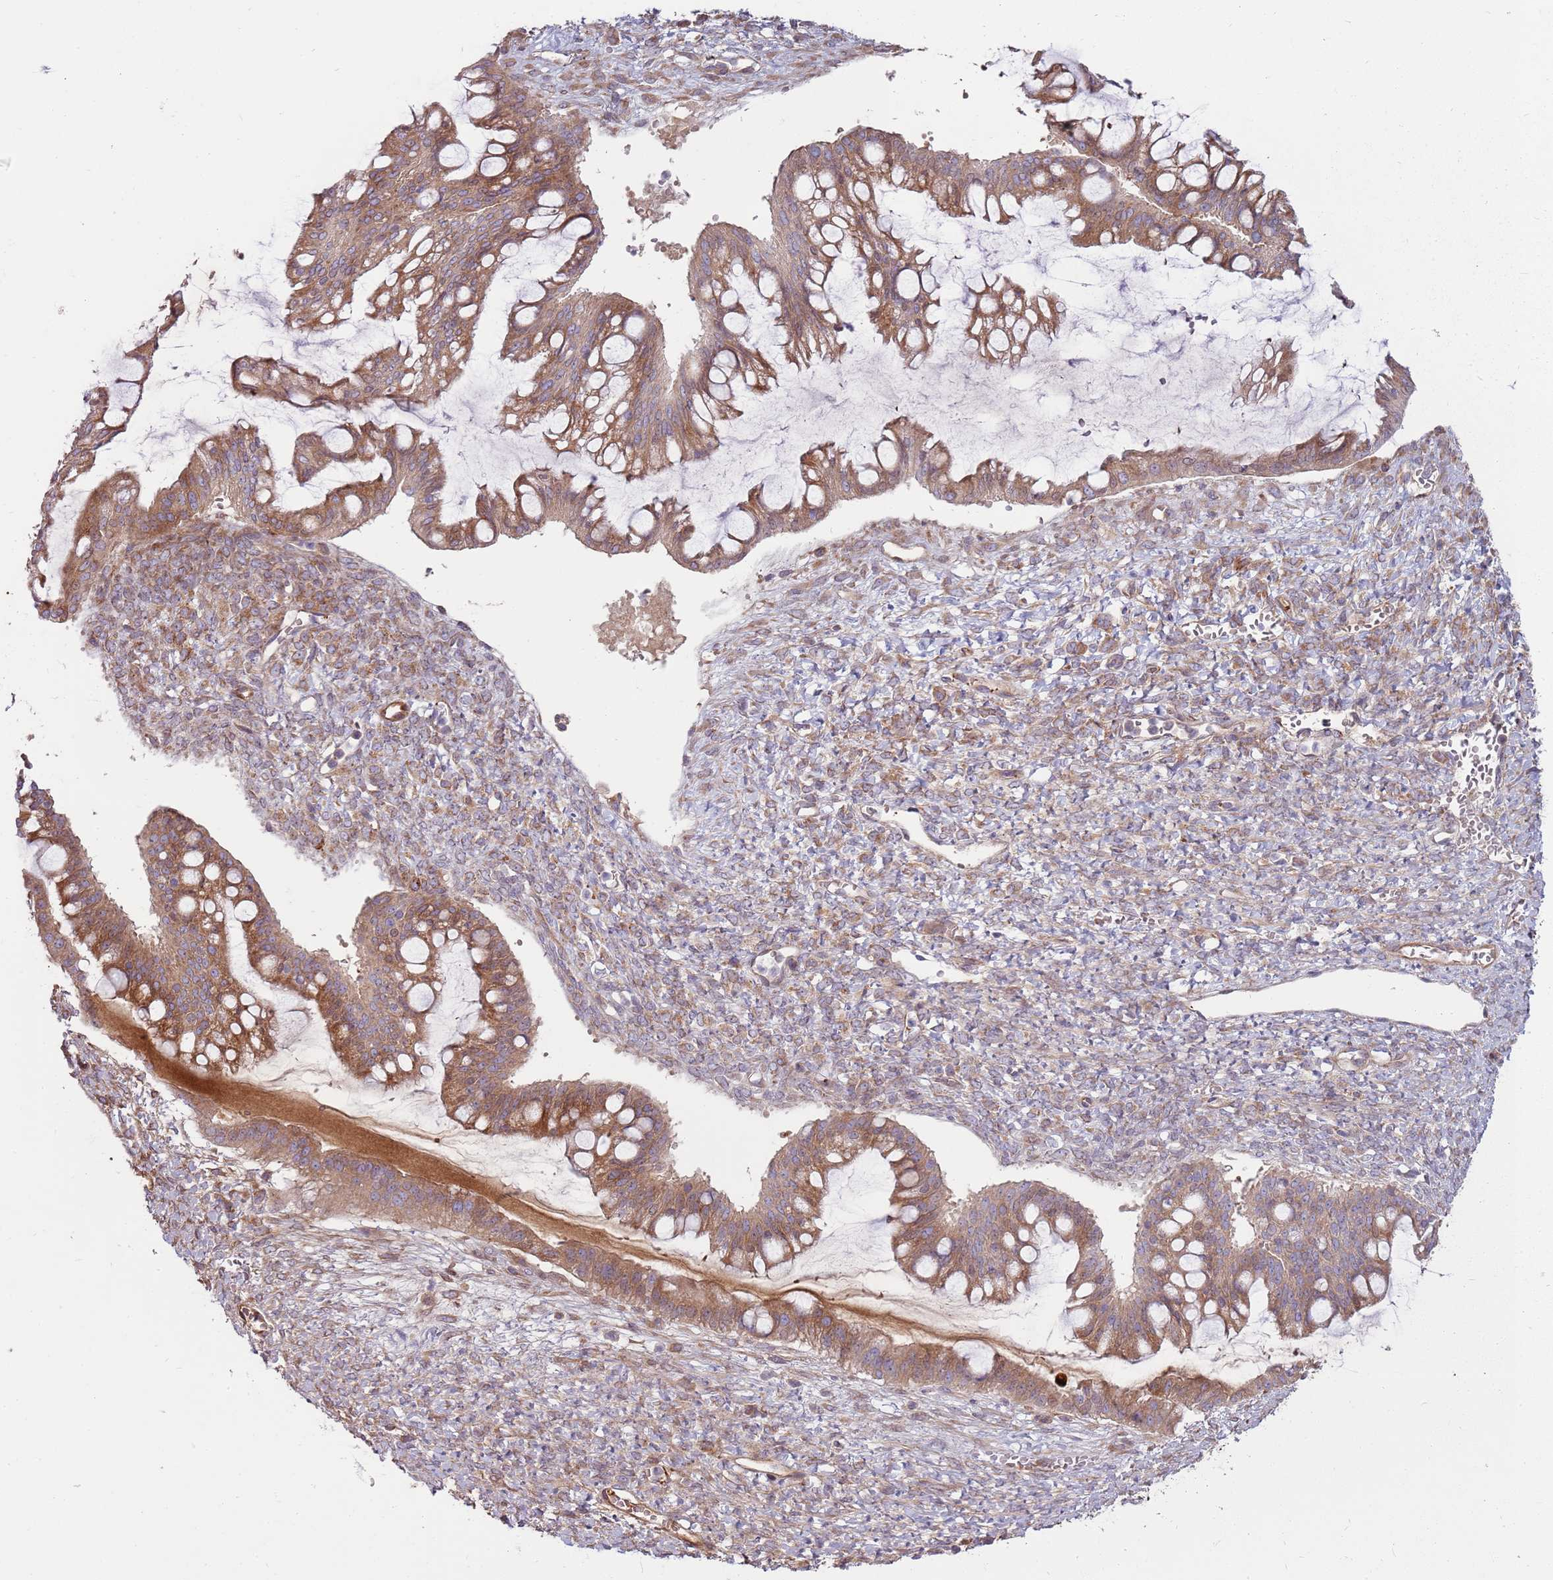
{"staining": {"intensity": "moderate", "quantity": ">75%", "location": "cytoplasmic/membranous"}, "tissue": "ovarian cancer", "cell_type": "Tumor cells", "image_type": "cancer", "snomed": [{"axis": "morphology", "description": "Cystadenocarcinoma, mucinous, NOS"}, {"axis": "topography", "description": "Ovary"}], "caption": "Immunohistochemistry (IHC) staining of ovarian cancer, which demonstrates medium levels of moderate cytoplasmic/membranous positivity in approximately >75% of tumor cells indicating moderate cytoplasmic/membranous protein expression. The staining was performed using DAB (brown) for protein detection and nuclei were counterstained in hematoxylin (blue).", "gene": "EMC1", "patient": {"sex": "female", "age": 73}}